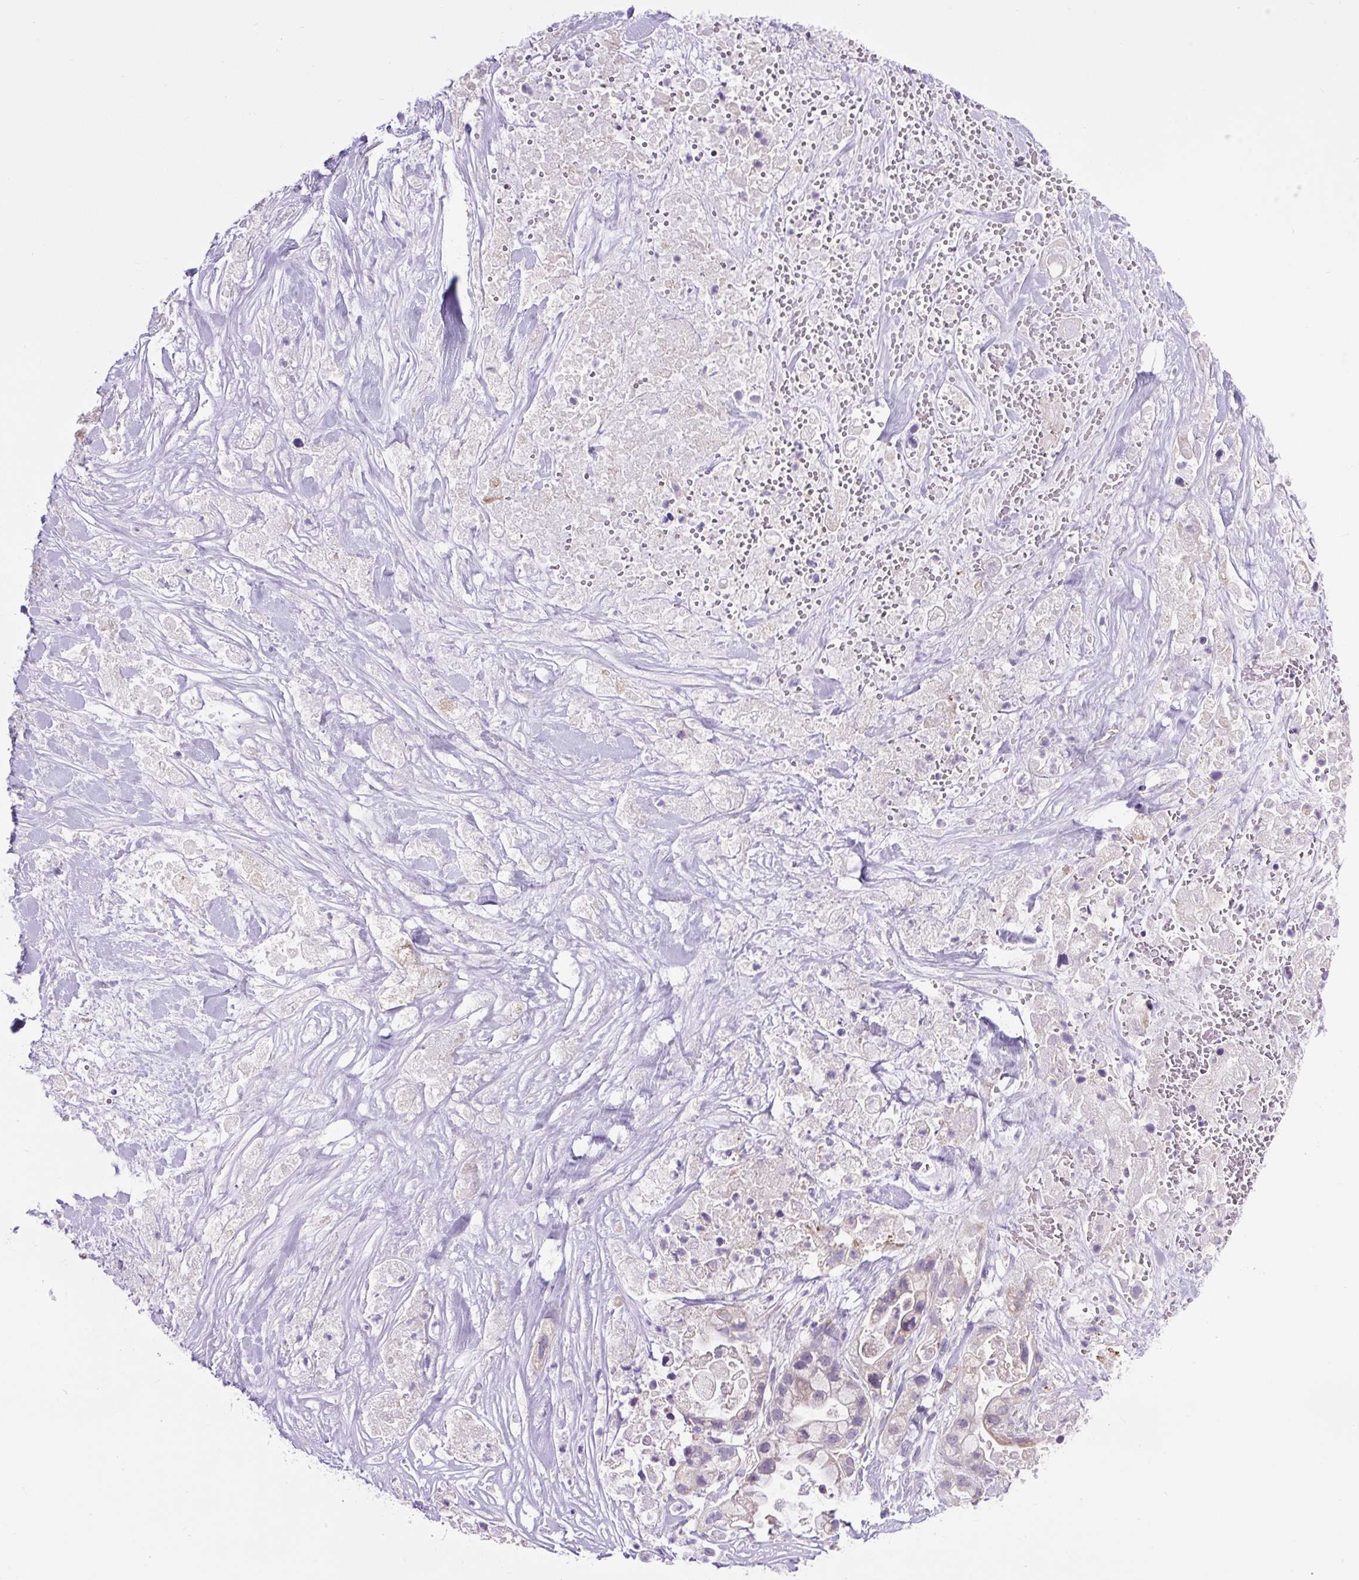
{"staining": {"intensity": "negative", "quantity": "none", "location": "none"}, "tissue": "pancreatic cancer", "cell_type": "Tumor cells", "image_type": "cancer", "snomed": [{"axis": "morphology", "description": "Adenocarcinoma, NOS"}, {"axis": "topography", "description": "Pancreas"}], "caption": "Tumor cells are negative for protein expression in human pancreatic adenocarcinoma.", "gene": "RNASE10", "patient": {"sex": "male", "age": 44}}